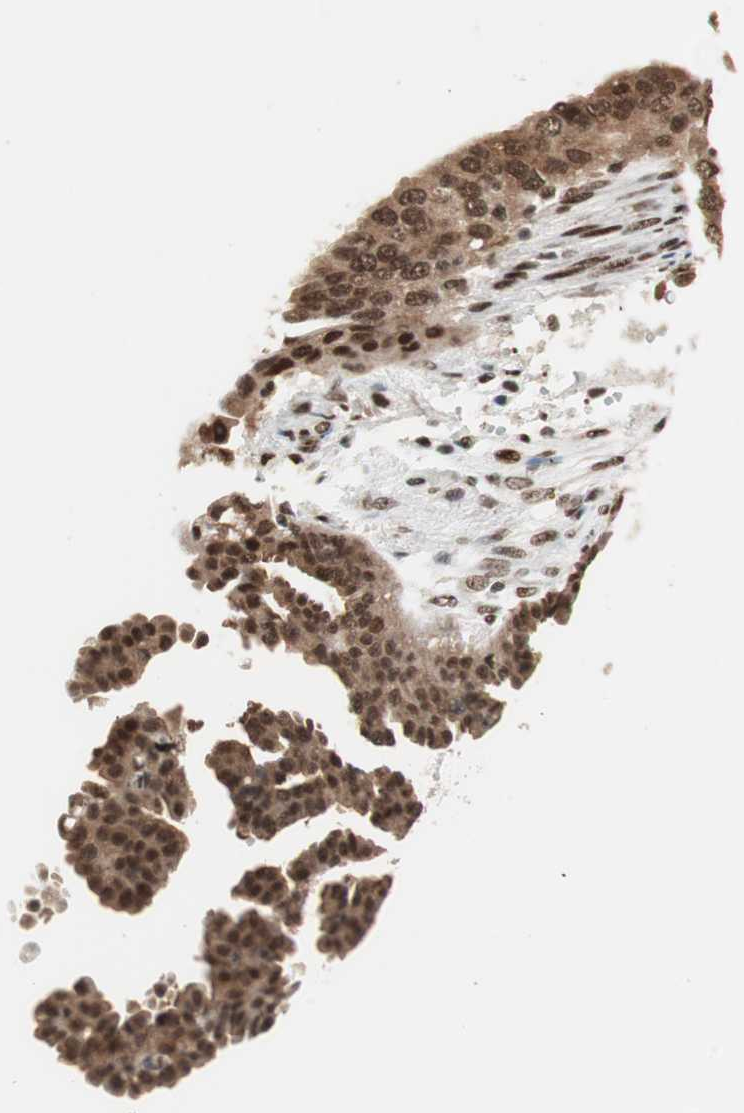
{"staining": {"intensity": "strong", "quantity": ">75%", "location": "cytoplasmic/membranous,nuclear"}, "tissue": "ovarian cancer", "cell_type": "Tumor cells", "image_type": "cancer", "snomed": [{"axis": "morphology", "description": "Cystadenocarcinoma, serous, NOS"}, {"axis": "topography", "description": "Ovary"}], "caption": "Immunohistochemical staining of ovarian serous cystadenocarcinoma demonstrates strong cytoplasmic/membranous and nuclear protein expression in approximately >75% of tumor cells. (Brightfield microscopy of DAB IHC at high magnification).", "gene": "SMARCE1", "patient": {"sex": "female", "age": 58}}